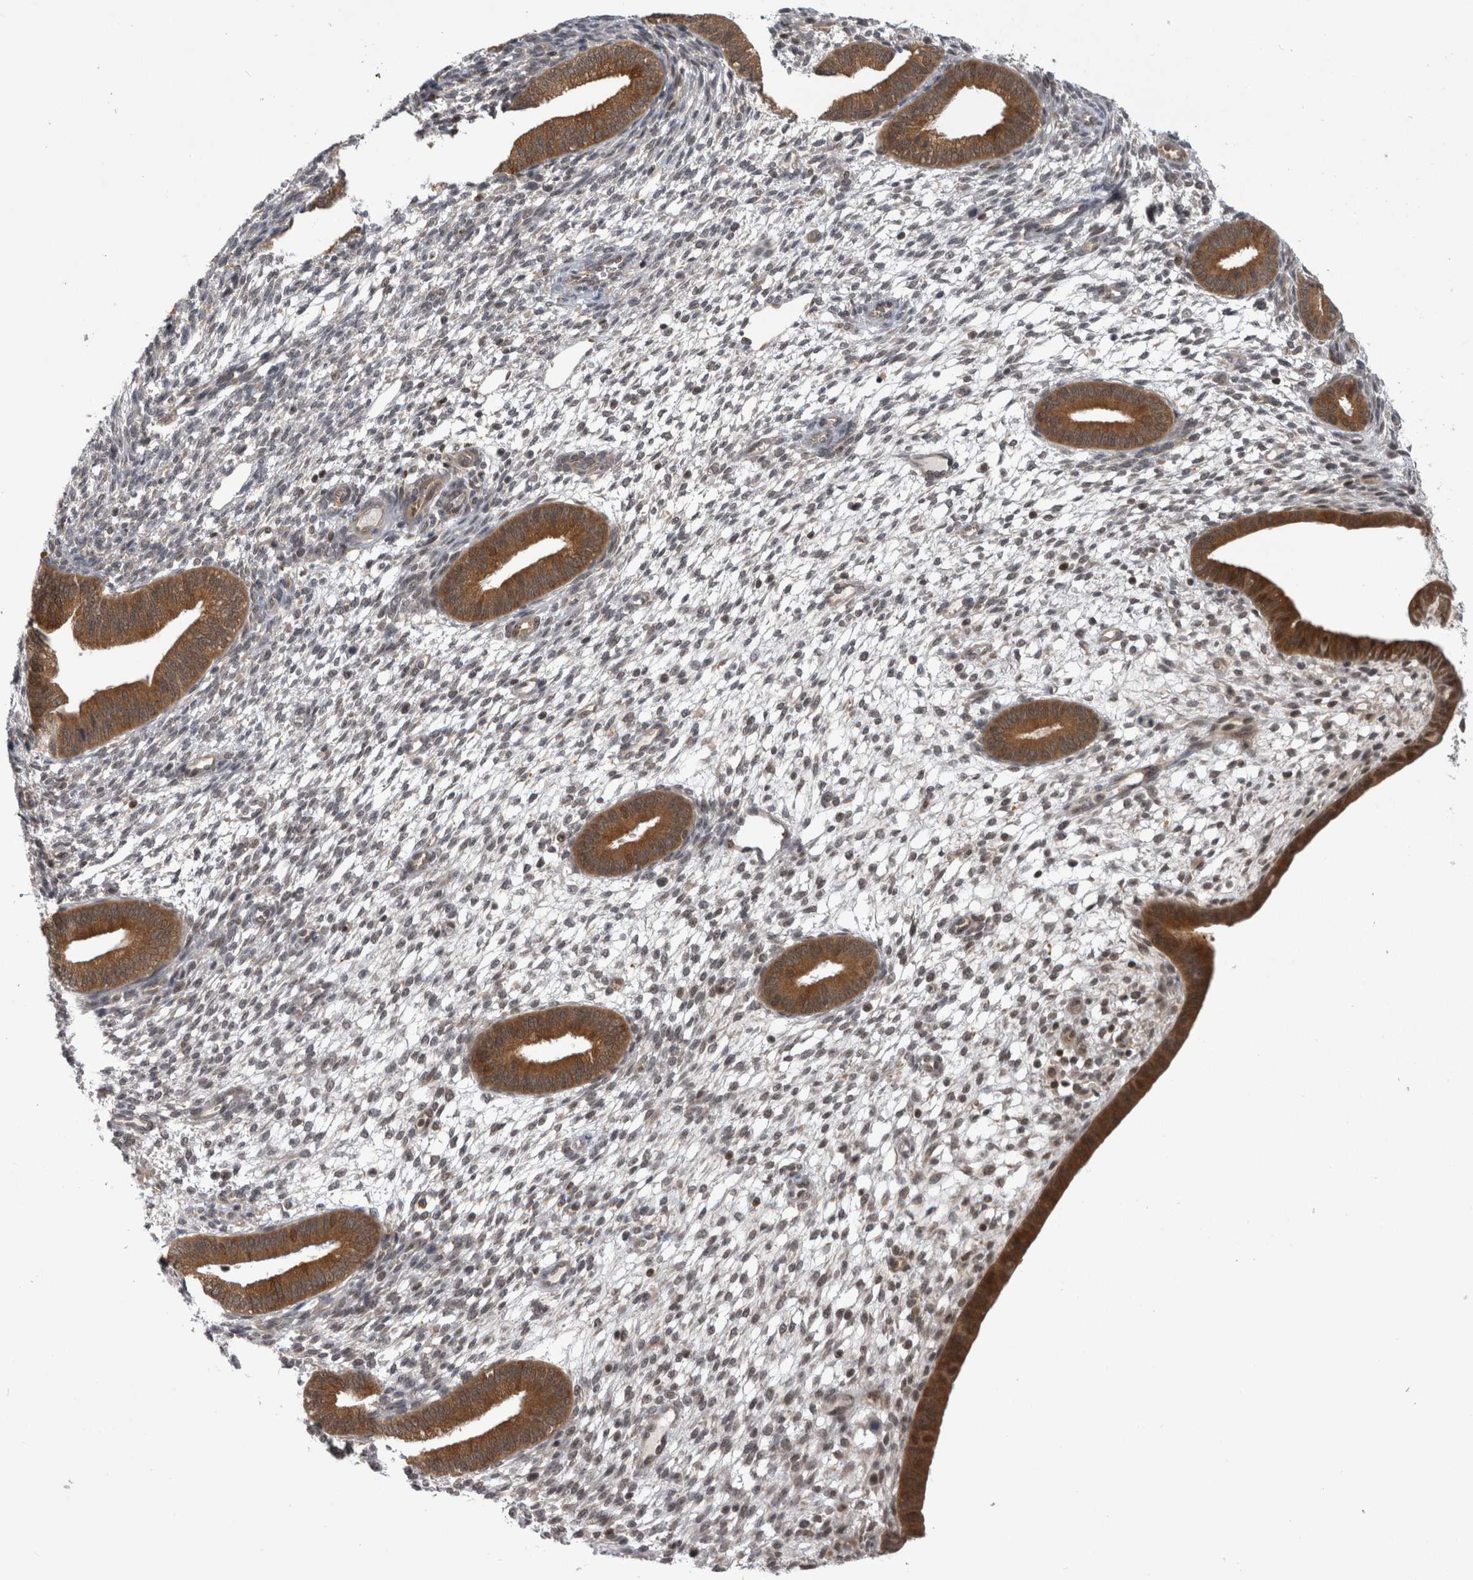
{"staining": {"intensity": "negative", "quantity": "none", "location": "none"}, "tissue": "endometrium", "cell_type": "Cells in endometrial stroma", "image_type": "normal", "snomed": [{"axis": "morphology", "description": "Normal tissue, NOS"}, {"axis": "topography", "description": "Endometrium"}], "caption": "Immunohistochemical staining of normal human endometrium displays no significant staining in cells in endometrial stroma.", "gene": "PSMB2", "patient": {"sex": "female", "age": 46}}